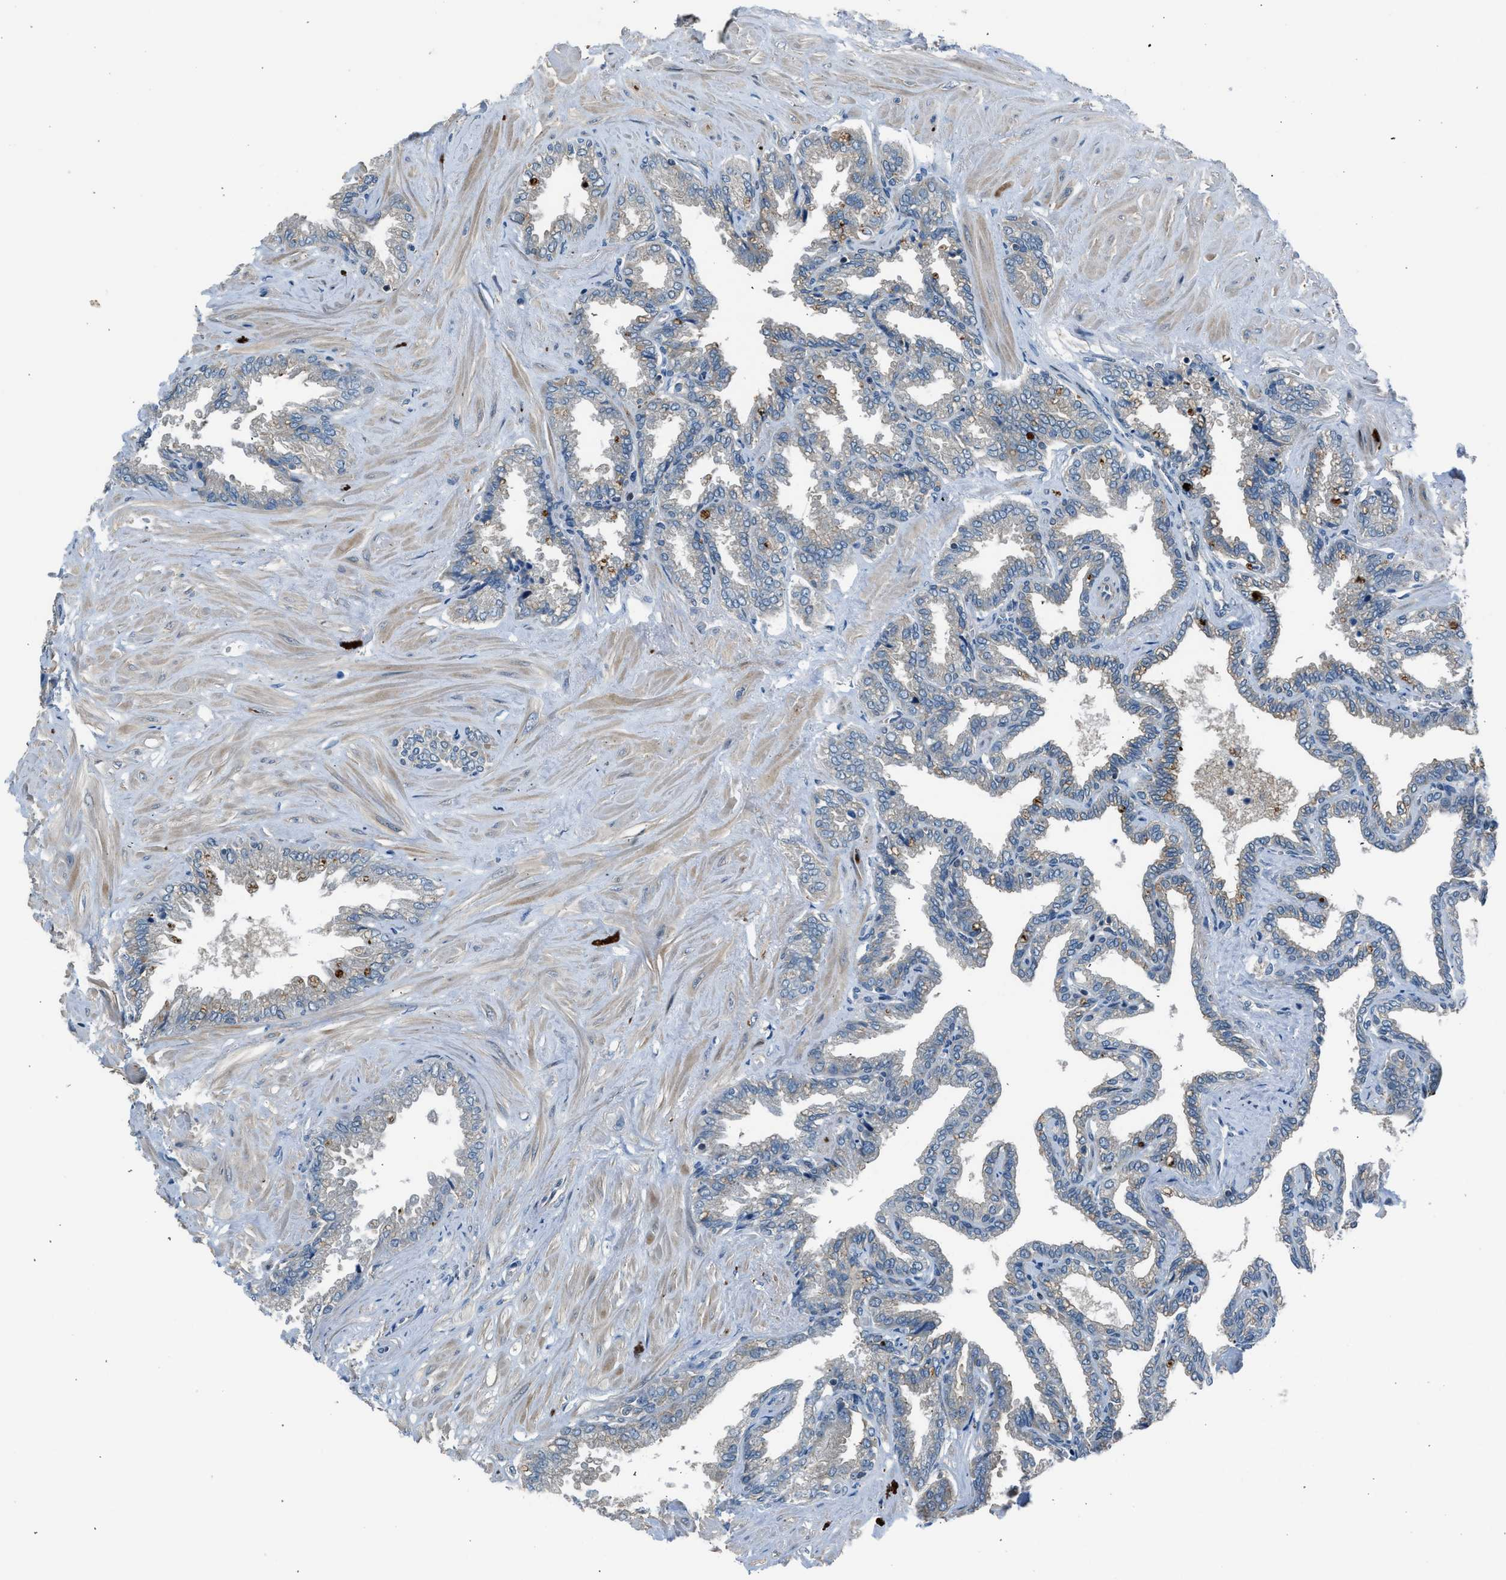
{"staining": {"intensity": "weak", "quantity": "25%-75%", "location": "cytoplasmic/membranous"}, "tissue": "seminal vesicle", "cell_type": "Glandular cells", "image_type": "normal", "snomed": [{"axis": "morphology", "description": "Normal tissue, NOS"}, {"axis": "topography", "description": "Seminal veicle"}], "caption": "A brown stain shows weak cytoplasmic/membranous expression of a protein in glandular cells of normal seminal vesicle. (IHC, brightfield microscopy, high magnification).", "gene": "LMLN", "patient": {"sex": "male", "age": 46}}